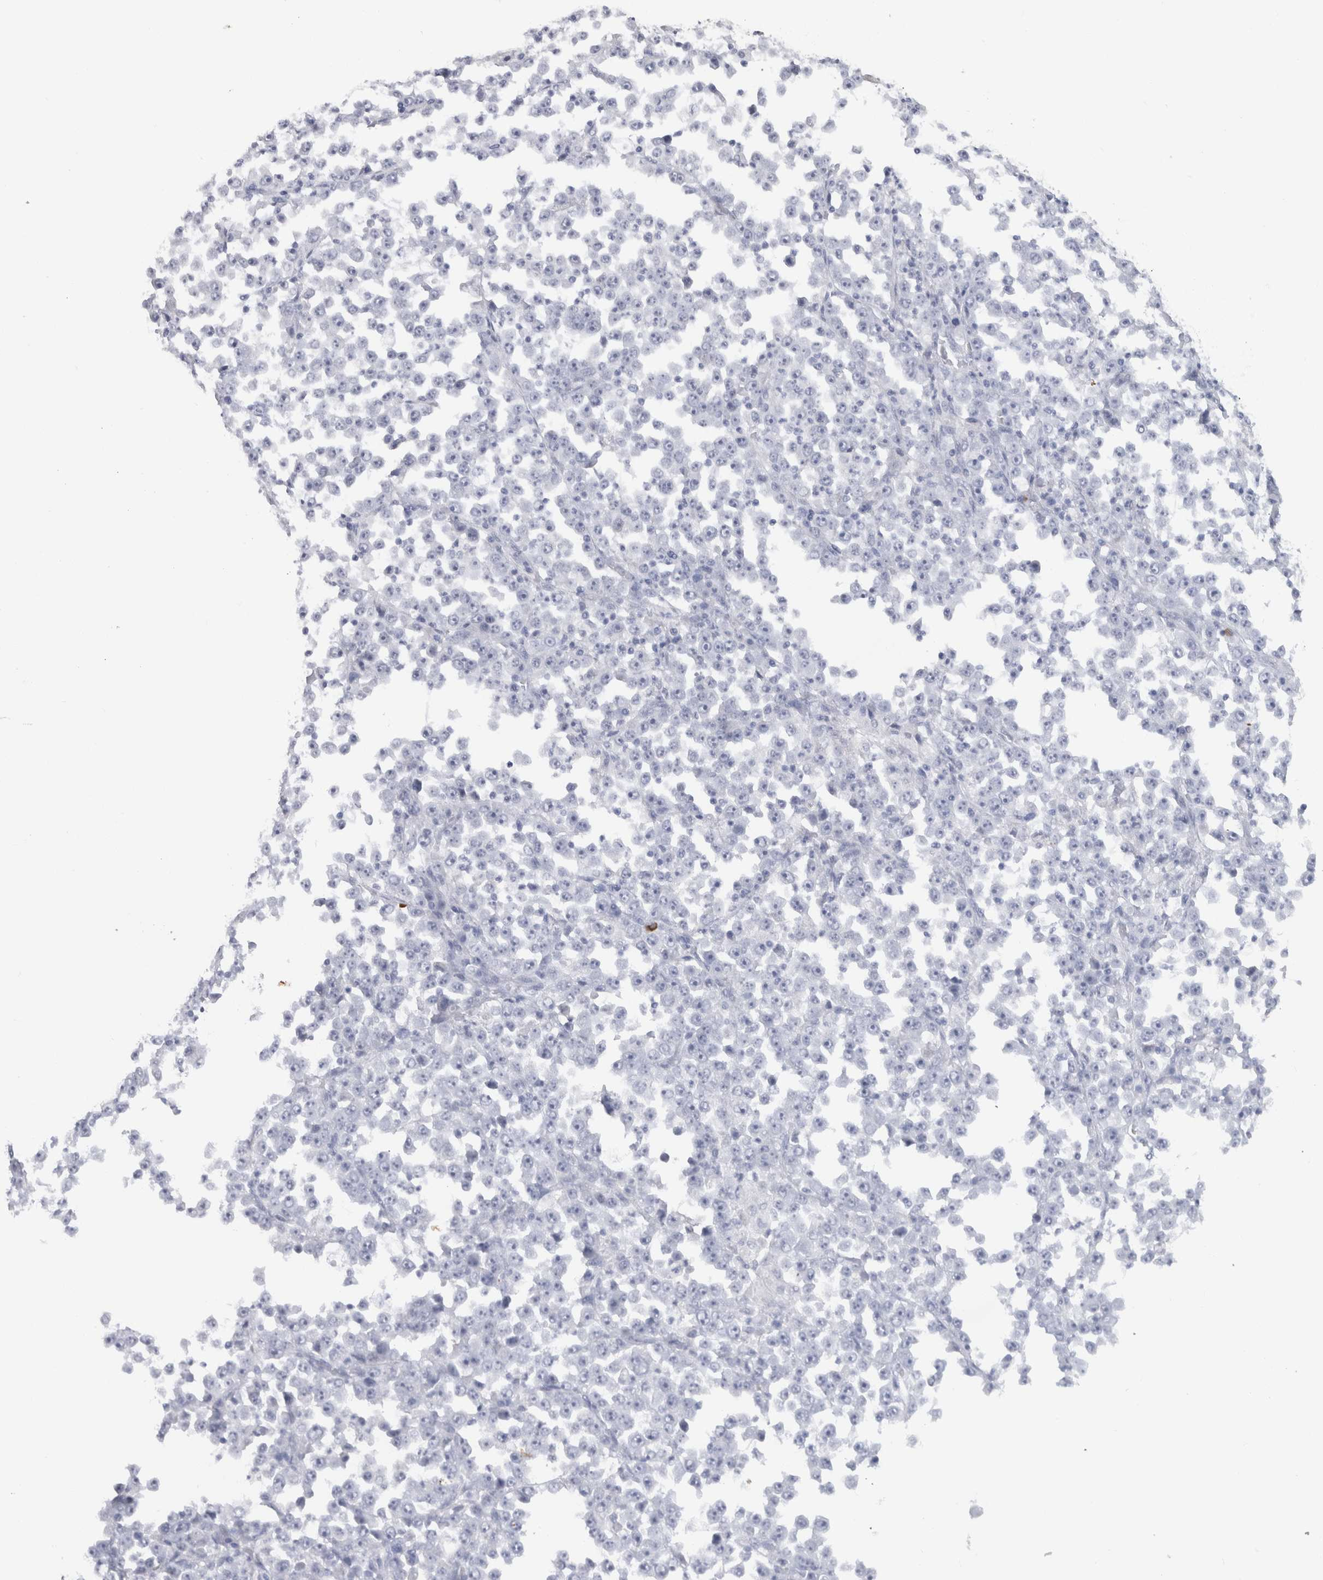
{"staining": {"intensity": "negative", "quantity": "none", "location": "none"}, "tissue": "stomach cancer", "cell_type": "Tumor cells", "image_type": "cancer", "snomed": [{"axis": "morphology", "description": "Normal tissue, NOS"}, {"axis": "morphology", "description": "Adenocarcinoma, NOS"}, {"axis": "topography", "description": "Stomach, upper"}, {"axis": "topography", "description": "Stomach"}], "caption": "IHC histopathology image of human stomach adenocarcinoma stained for a protein (brown), which reveals no positivity in tumor cells. (DAB IHC, high magnification).", "gene": "CDH17", "patient": {"sex": "male", "age": 59}}